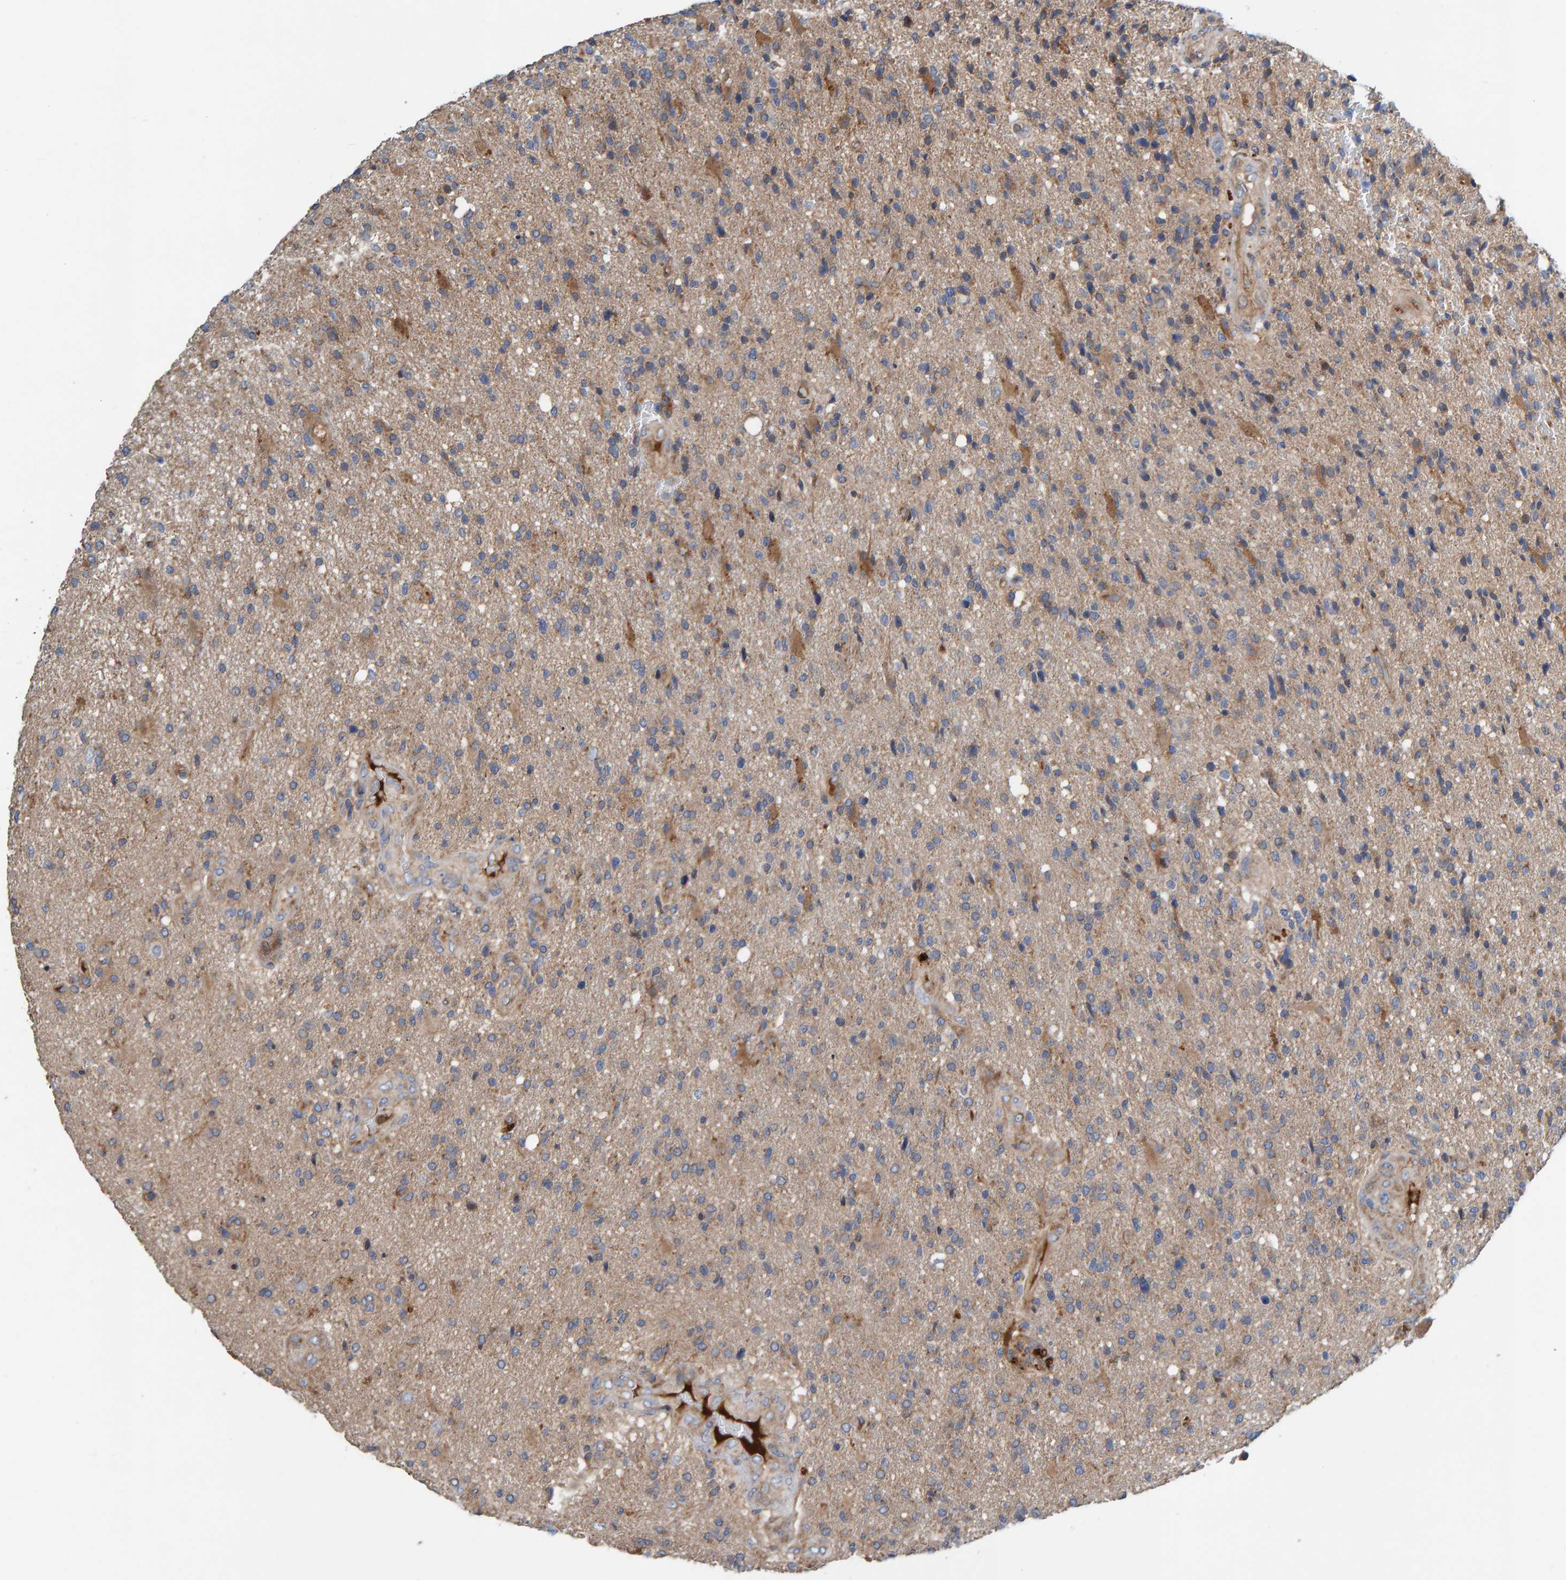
{"staining": {"intensity": "moderate", "quantity": "<25%", "location": "cytoplasmic/membranous"}, "tissue": "glioma", "cell_type": "Tumor cells", "image_type": "cancer", "snomed": [{"axis": "morphology", "description": "Glioma, malignant, High grade"}, {"axis": "topography", "description": "Brain"}], "caption": "Glioma stained with DAB (3,3'-diaminobenzidine) IHC demonstrates low levels of moderate cytoplasmic/membranous expression in approximately <25% of tumor cells.", "gene": "KIAA0753", "patient": {"sex": "male", "age": 72}}